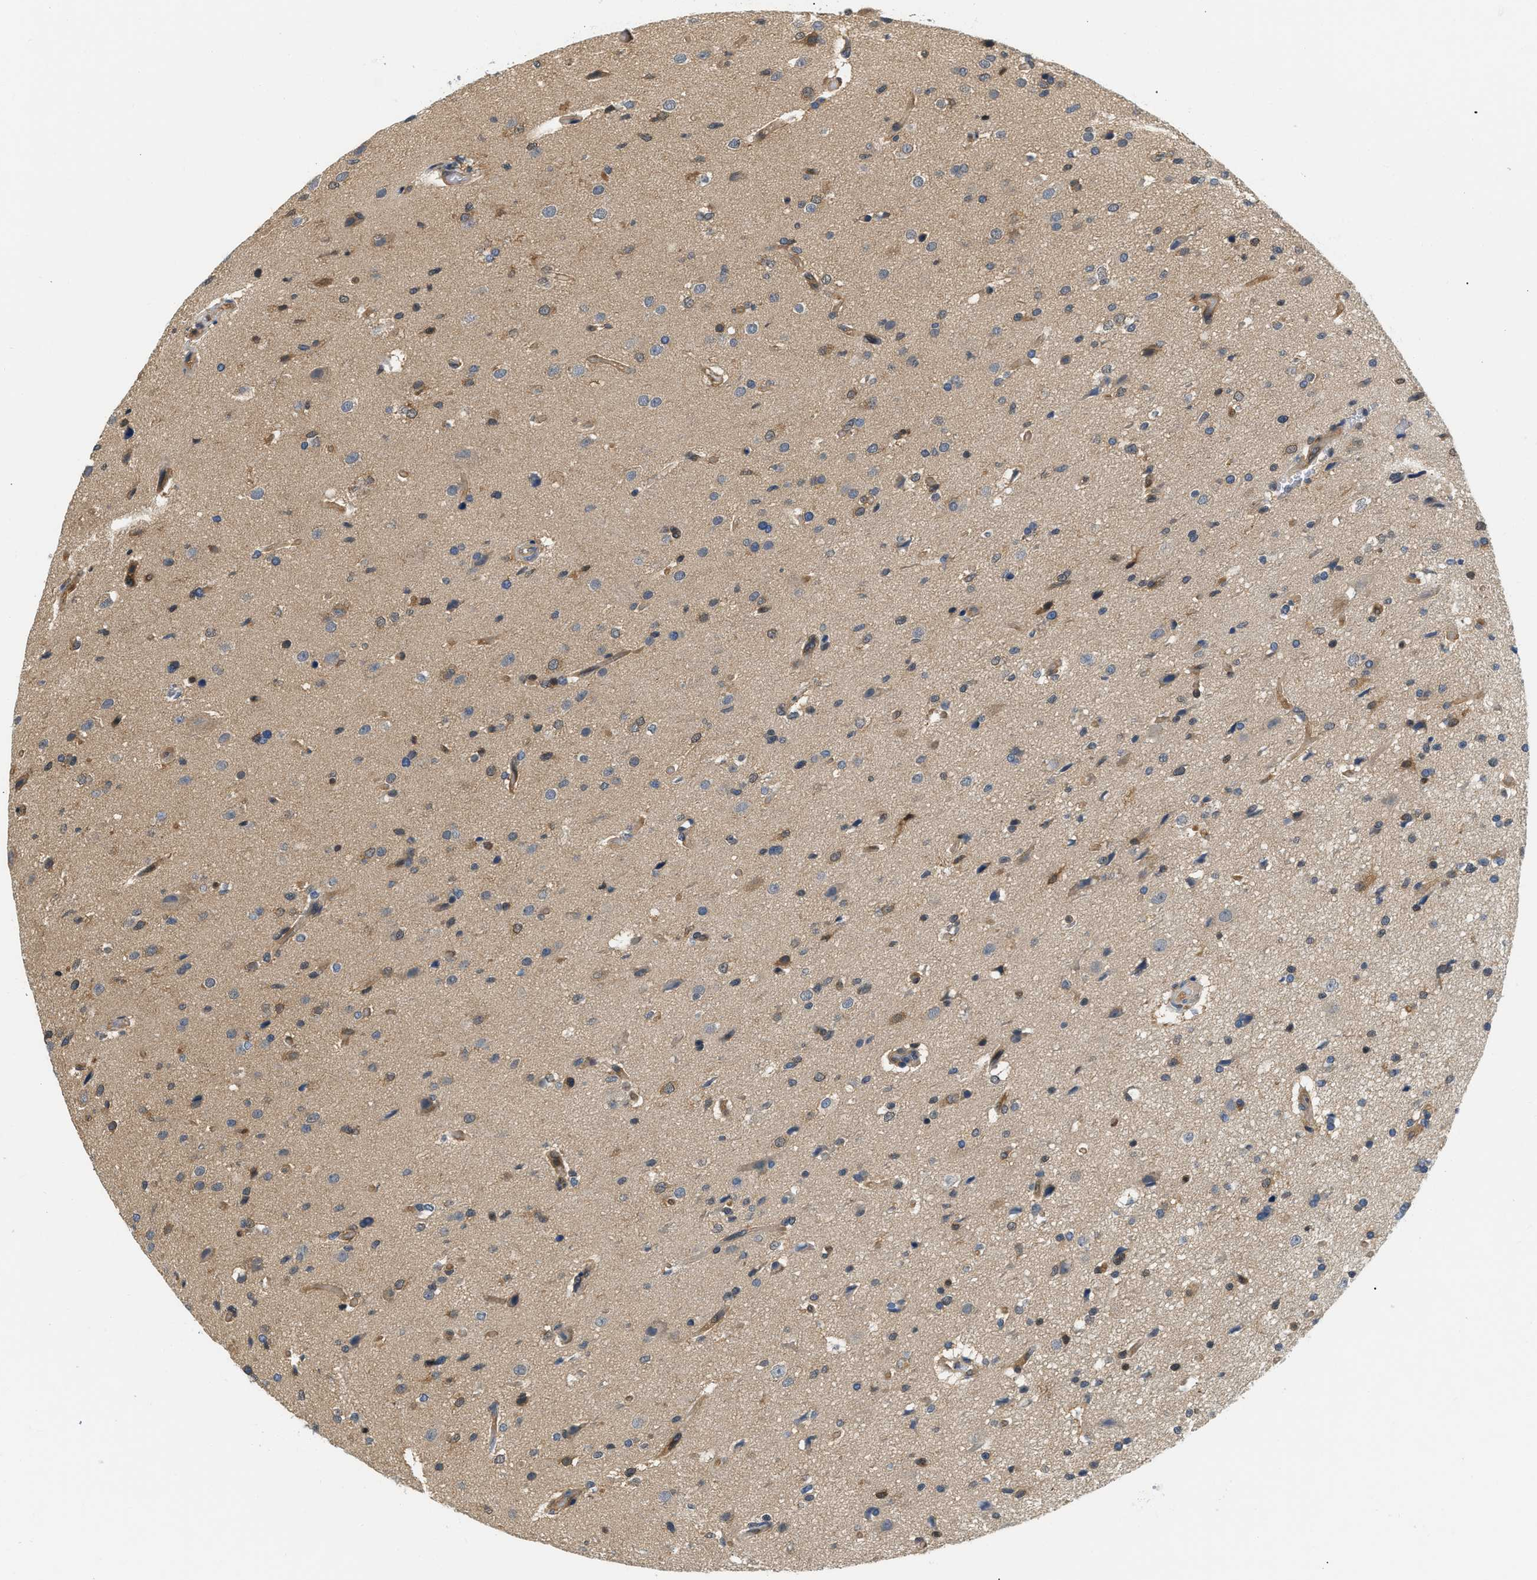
{"staining": {"intensity": "moderate", "quantity": "<25%", "location": "cytoplasmic/membranous"}, "tissue": "glioma", "cell_type": "Tumor cells", "image_type": "cancer", "snomed": [{"axis": "morphology", "description": "Glioma, malignant, High grade"}, {"axis": "topography", "description": "Brain"}], "caption": "Malignant glioma (high-grade) was stained to show a protein in brown. There is low levels of moderate cytoplasmic/membranous positivity in about <25% of tumor cells.", "gene": "EIF4EBP2", "patient": {"sex": "male", "age": 33}}